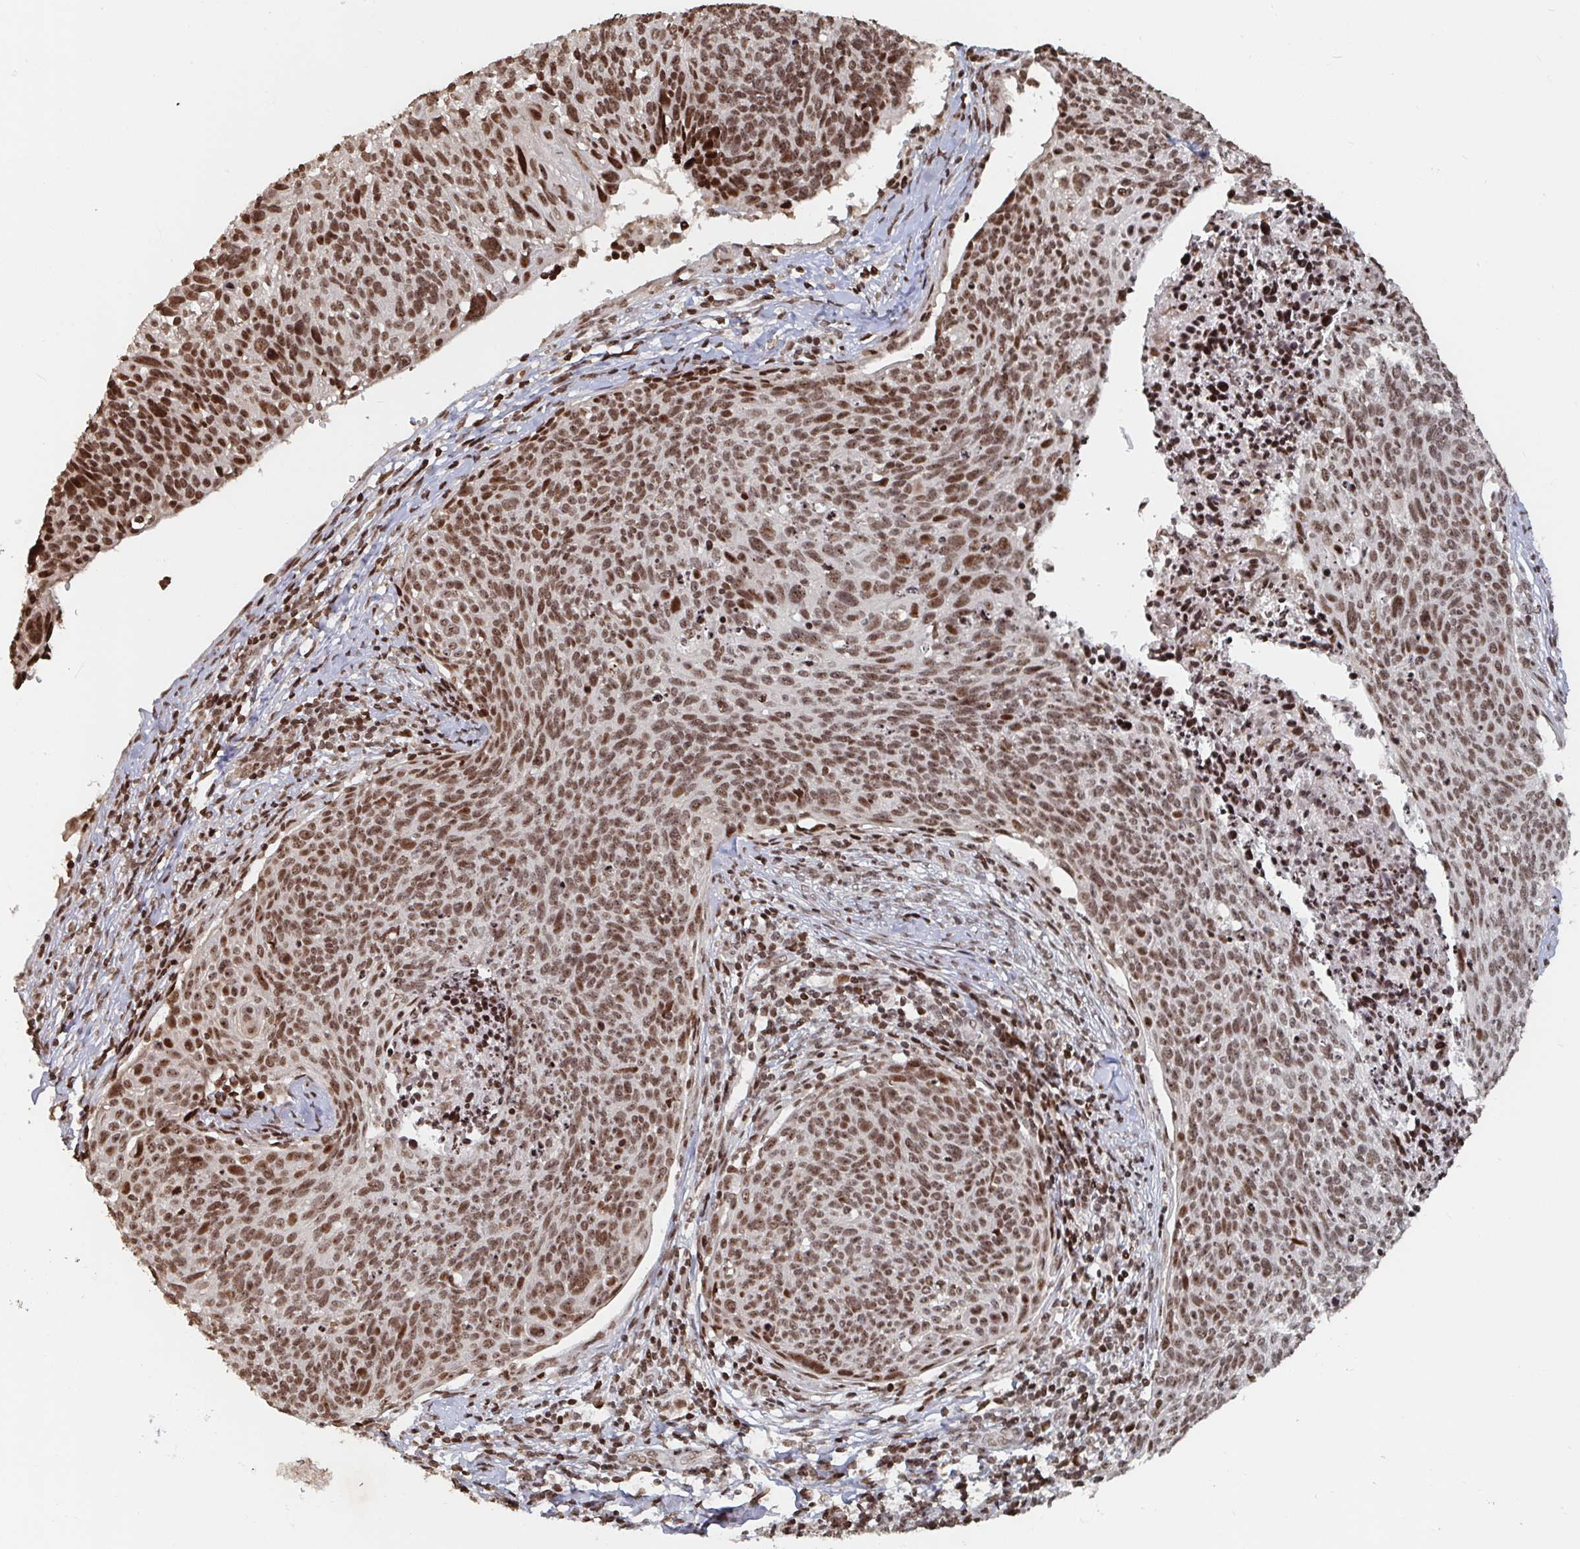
{"staining": {"intensity": "moderate", "quantity": ">75%", "location": "nuclear"}, "tissue": "cervical cancer", "cell_type": "Tumor cells", "image_type": "cancer", "snomed": [{"axis": "morphology", "description": "Squamous cell carcinoma, NOS"}, {"axis": "topography", "description": "Cervix"}], "caption": "Immunohistochemical staining of human cervical cancer exhibits moderate nuclear protein staining in approximately >75% of tumor cells. The protein is shown in brown color, while the nuclei are stained blue.", "gene": "ZDHHC12", "patient": {"sex": "female", "age": 49}}